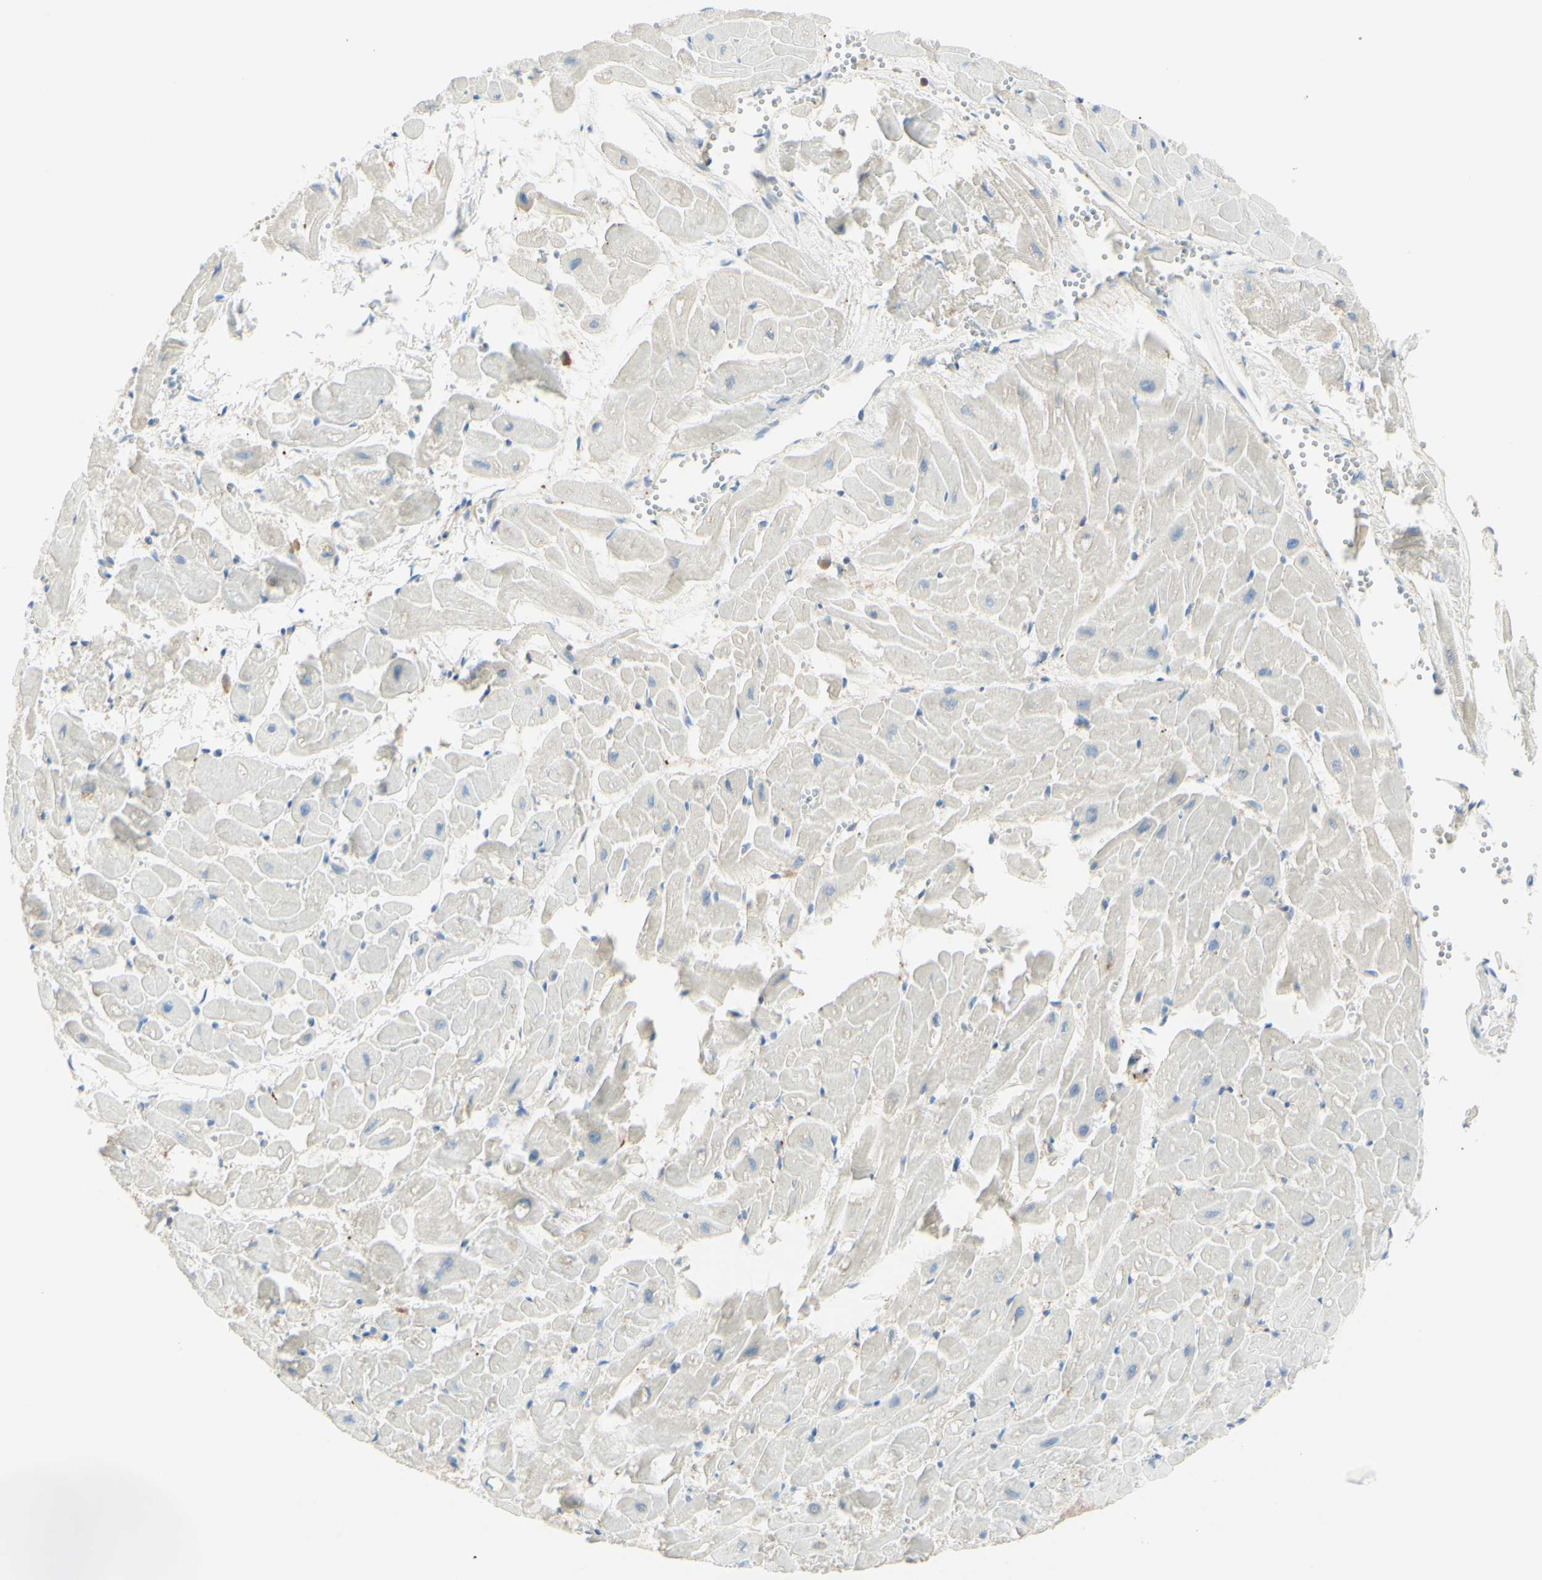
{"staining": {"intensity": "negative", "quantity": "none", "location": "none"}, "tissue": "heart muscle", "cell_type": "Cardiomyocytes", "image_type": "normal", "snomed": [{"axis": "morphology", "description": "Normal tissue, NOS"}, {"axis": "topography", "description": "Heart"}], "caption": "IHC of unremarkable heart muscle displays no positivity in cardiomyocytes. The staining is performed using DAB (3,3'-diaminobenzidine) brown chromogen with nuclei counter-stained in using hematoxylin.", "gene": "MTM1", "patient": {"sex": "female", "age": 19}}